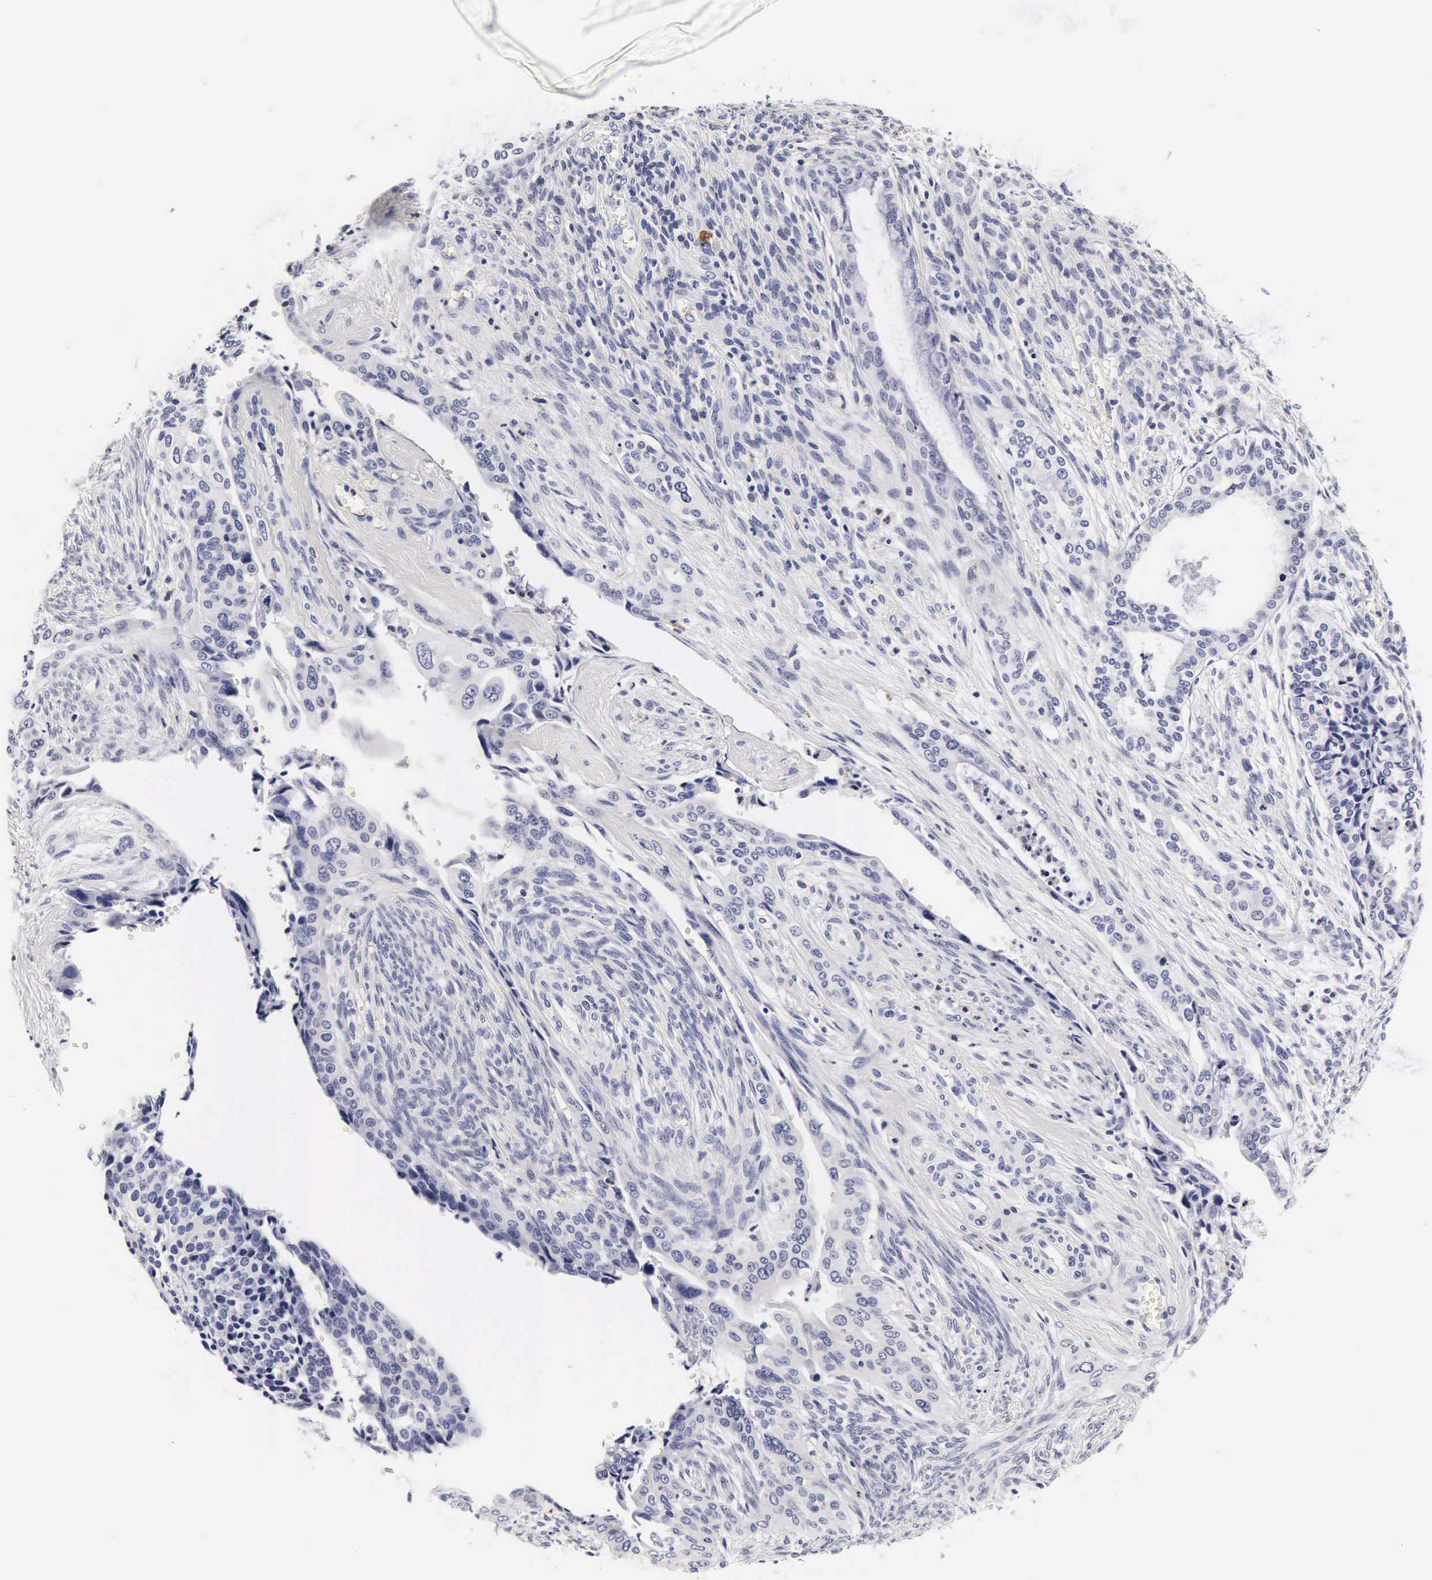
{"staining": {"intensity": "negative", "quantity": "none", "location": "none"}, "tissue": "cervical cancer", "cell_type": "Tumor cells", "image_type": "cancer", "snomed": [{"axis": "morphology", "description": "Squamous cell carcinoma, NOS"}, {"axis": "topography", "description": "Cervix"}], "caption": "This is an IHC histopathology image of human cervical cancer. There is no positivity in tumor cells.", "gene": "RNASE6", "patient": {"sex": "female", "age": 34}}